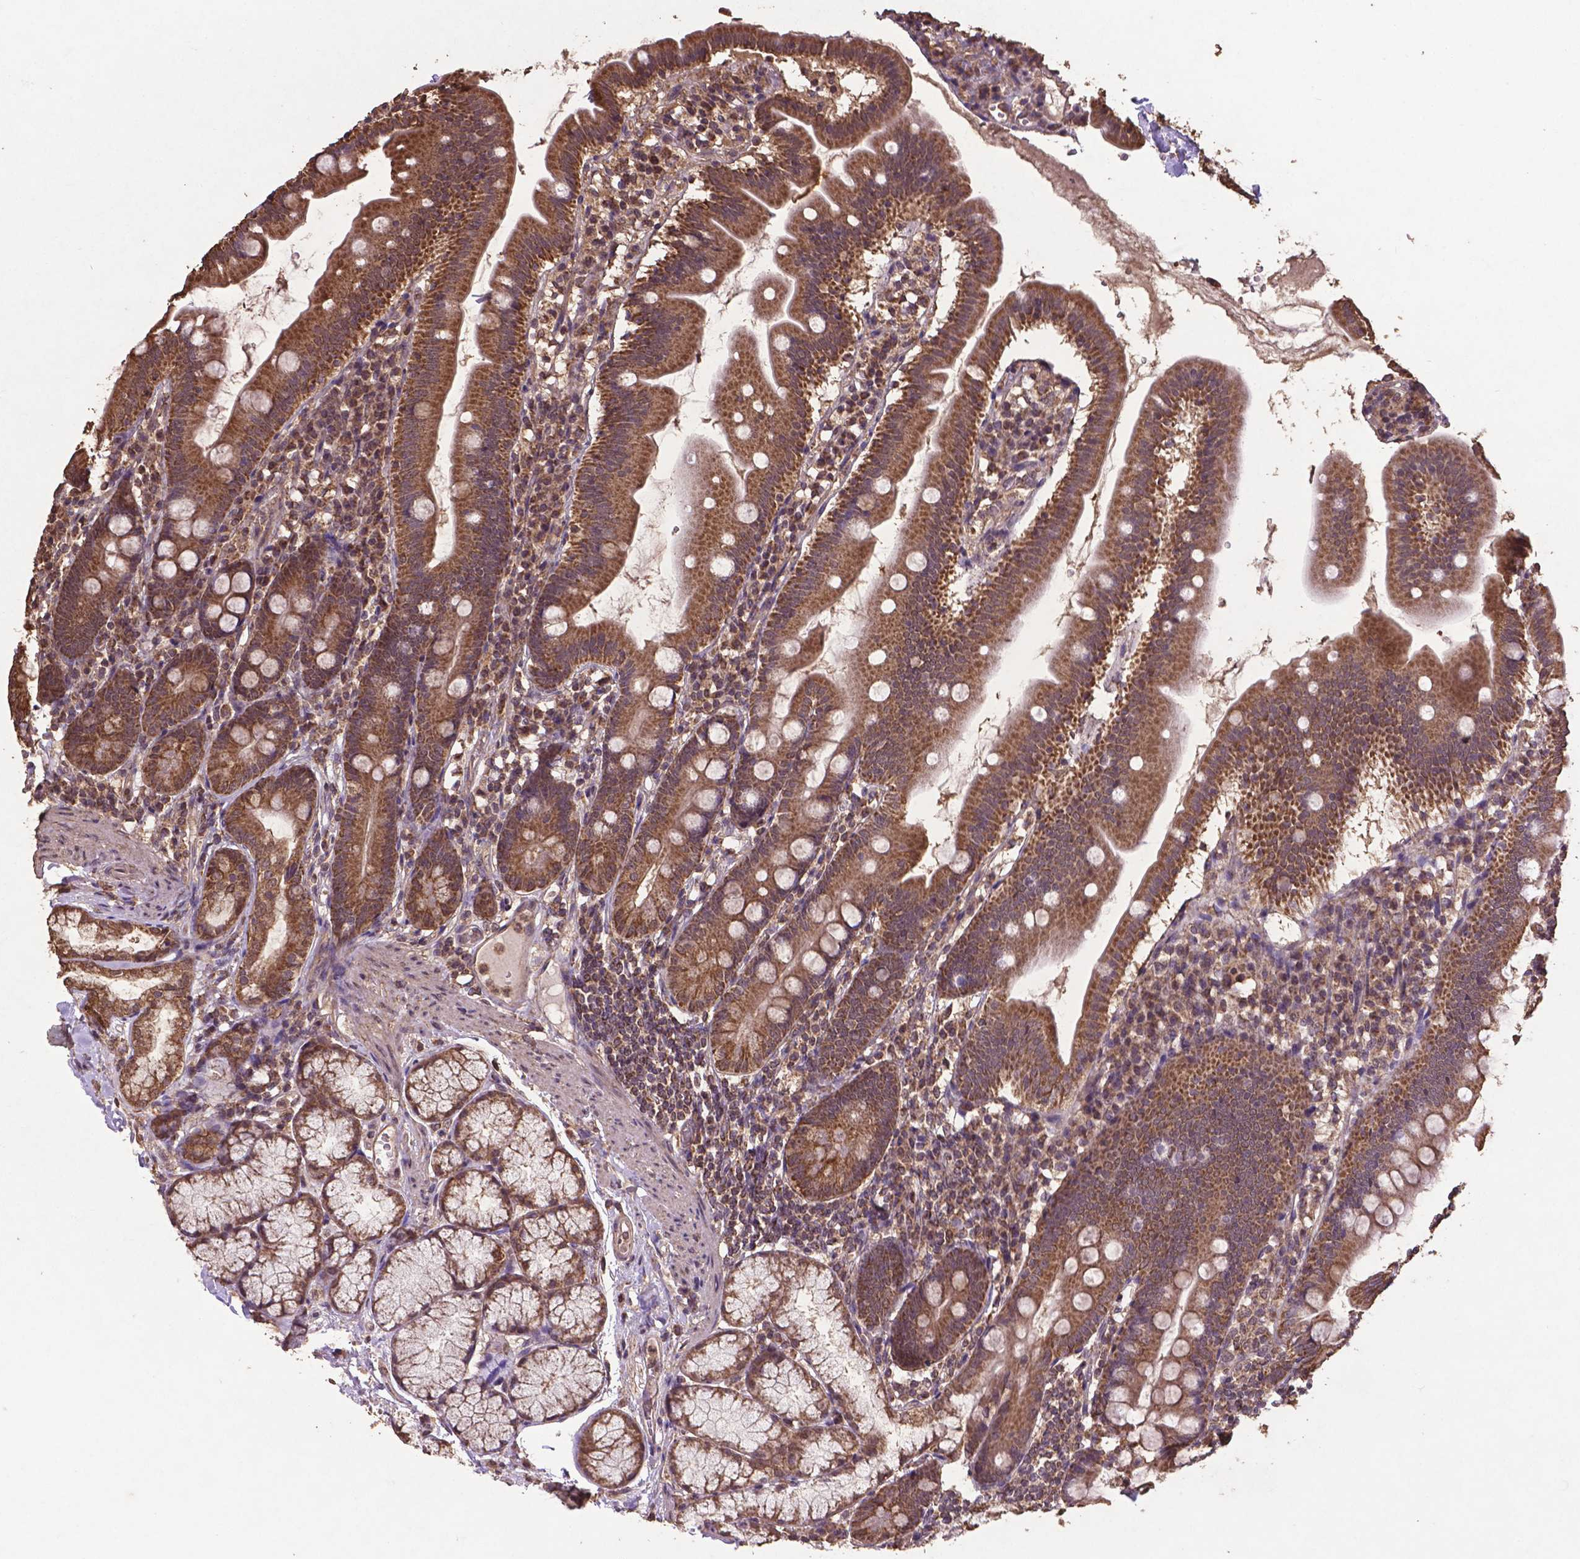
{"staining": {"intensity": "strong", "quantity": ">75%", "location": "cytoplasmic/membranous"}, "tissue": "duodenum", "cell_type": "Glandular cells", "image_type": "normal", "snomed": [{"axis": "morphology", "description": "Normal tissue, NOS"}, {"axis": "topography", "description": "Duodenum"}], "caption": "This image exhibits IHC staining of unremarkable human duodenum, with high strong cytoplasmic/membranous expression in about >75% of glandular cells.", "gene": "DCAF1", "patient": {"sex": "female", "age": 67}}